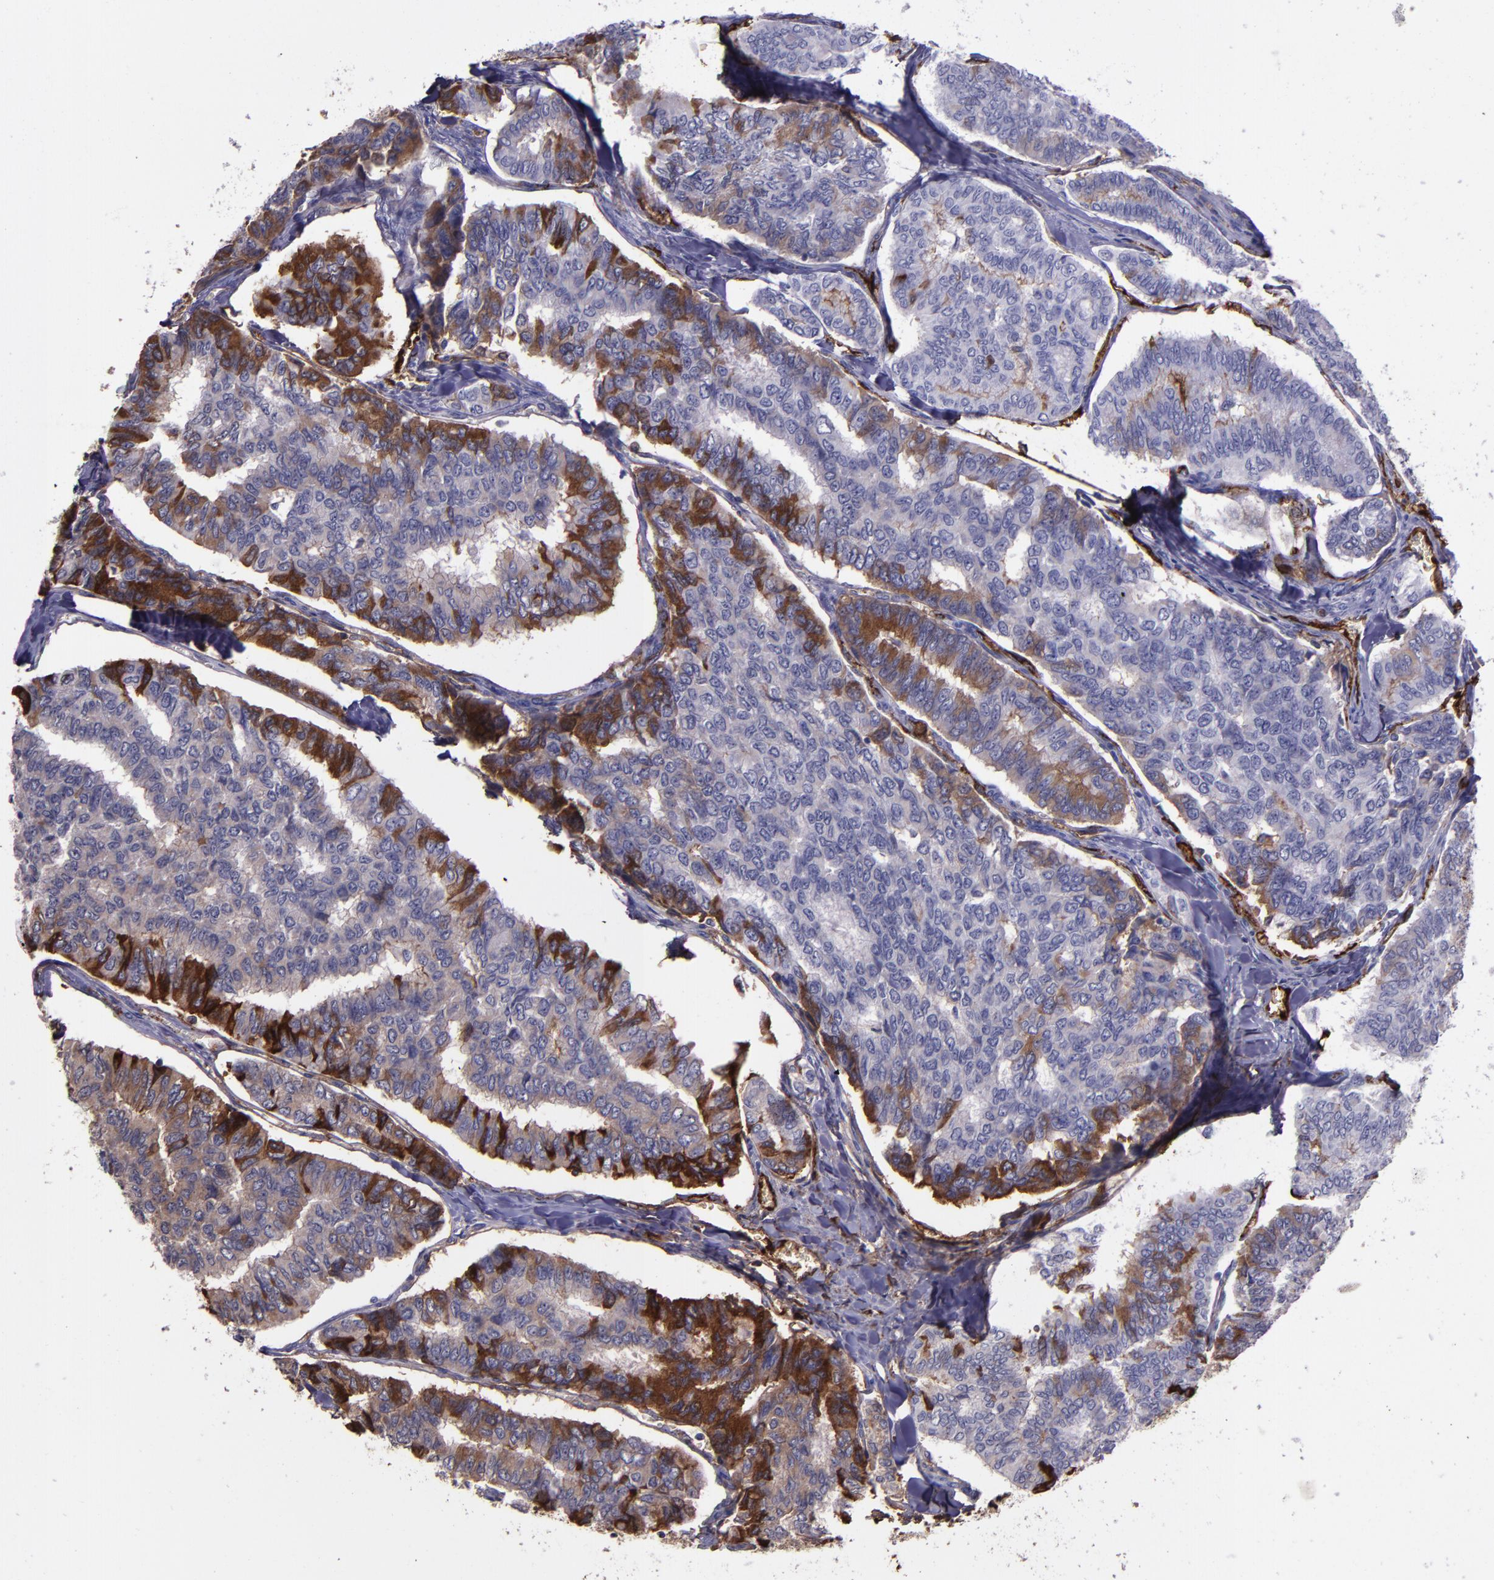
{"staining": {"intensity": "strong", "quantity": "<25%", "location": "cytoplasmic/membranous"}, "tissue": "thyroid cancer", "cell_type": "Tumor cells", "image_type": "cancer", "snomed": [{"axis": "morphology", "description": "Papillary adenocarcinoma, NOS"}, {"axis": "topography", "description": "Thyroid gland"}], "caption": "Immunohistochemical staining of human papillary adenocarcinoma (thyroid) demonstrates medium levels of strong cytoplasmic/membranous protein positivity in about <25% of tumor cells.", "gene": "A2M", "patient": {"sex": "female", "age": 35}}